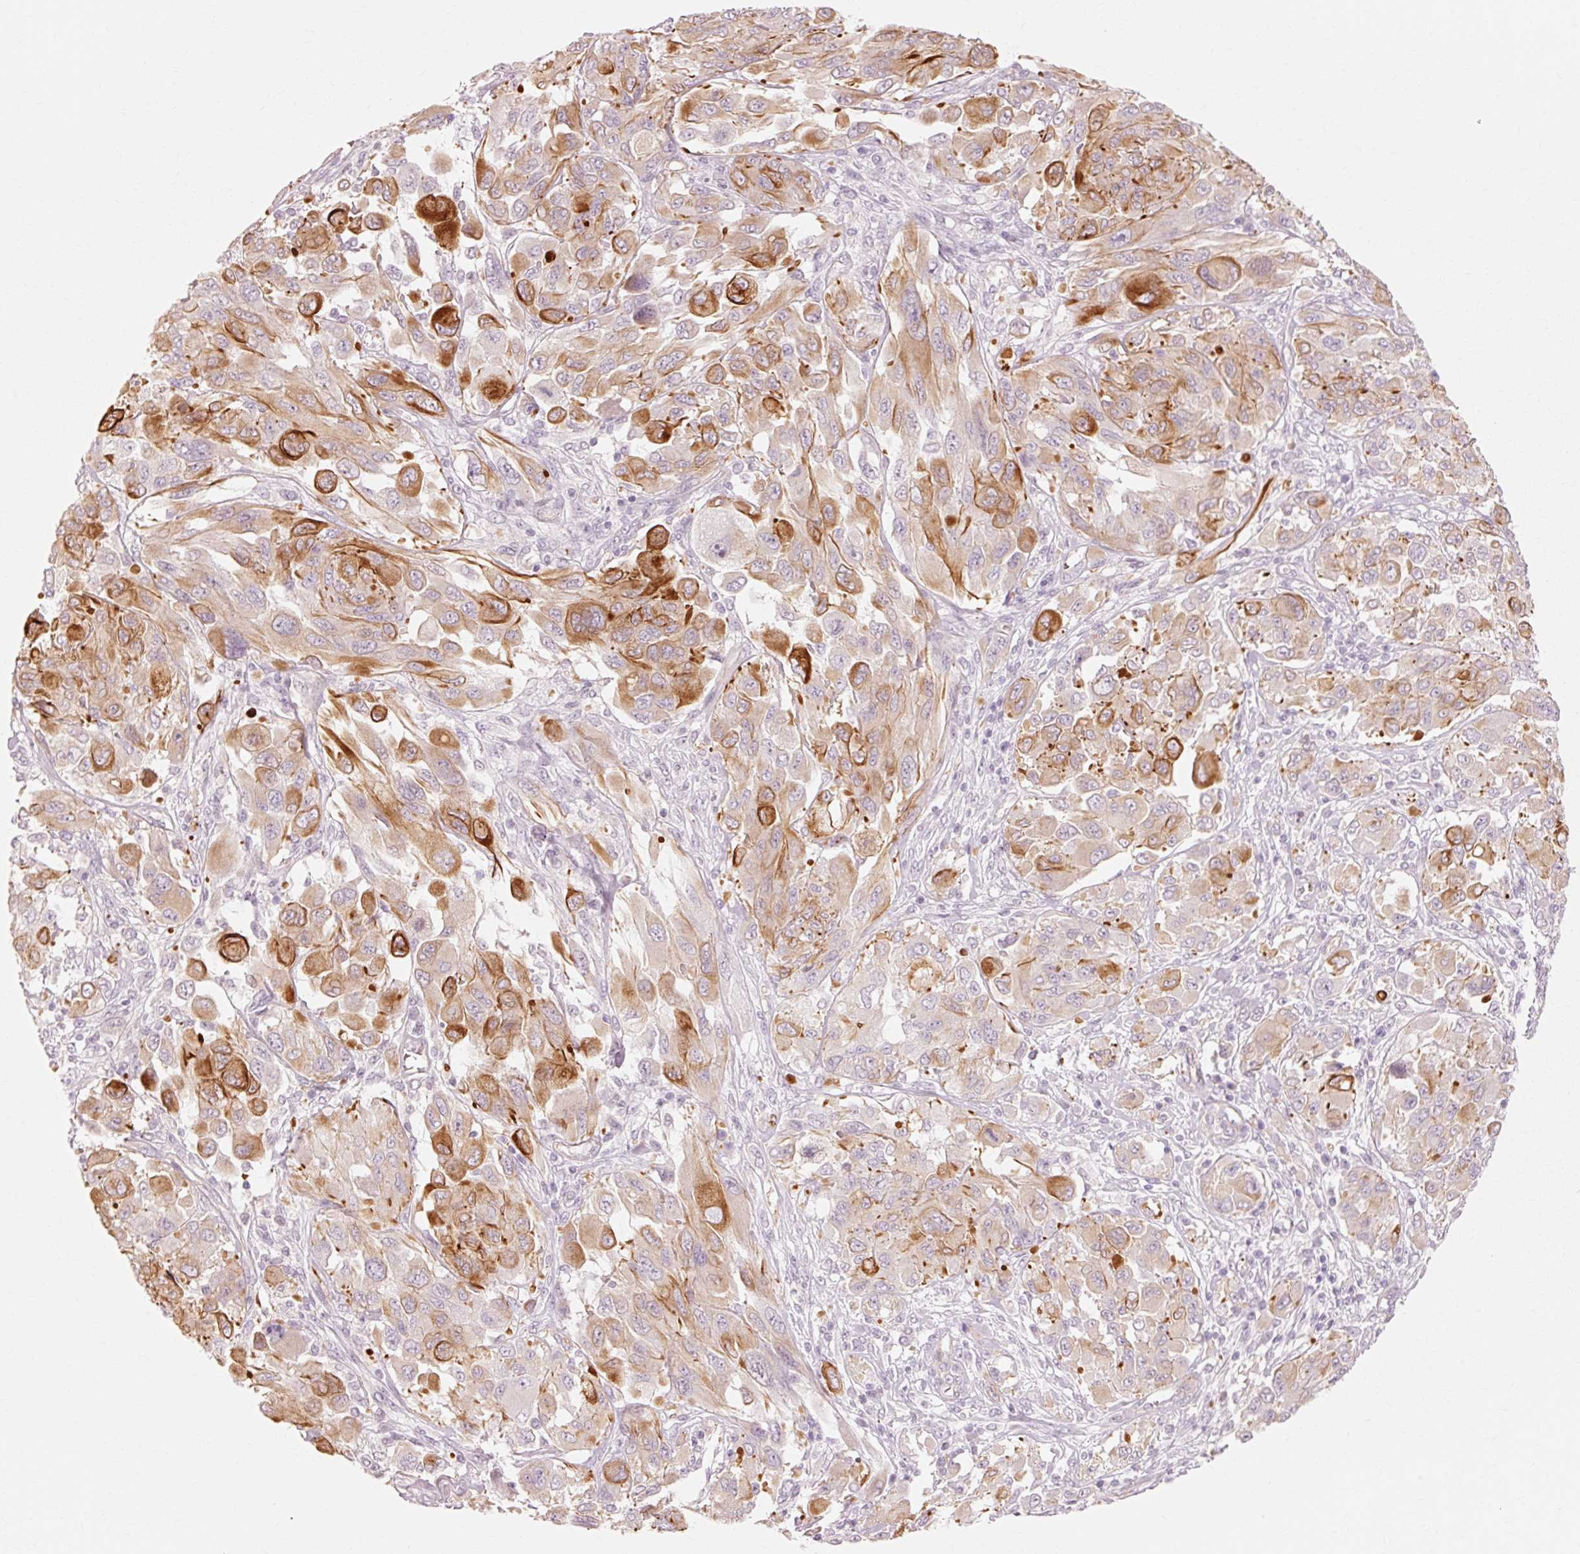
{"staining": {"intensity": "strong", "quantity": "25%-75%", "location": "cytoplasmic/membranous"}, "tissue": "melanoma", "cell_type": "Tumor cells", "image_type": "cancer", "snomed": [{"axis": "morphology", "description": "Malignant melanoma, NOS"}, {"axis": "topography", "description": "Skin"}], "caption": "Melanoma was stained to show a protein in brown. There is high levels of strong cytoplasmic/membranous positivity in about 25%-75% of tumor cells.", "gene": "TRIM73", "patient": {"sex": "female", "age": 91}}